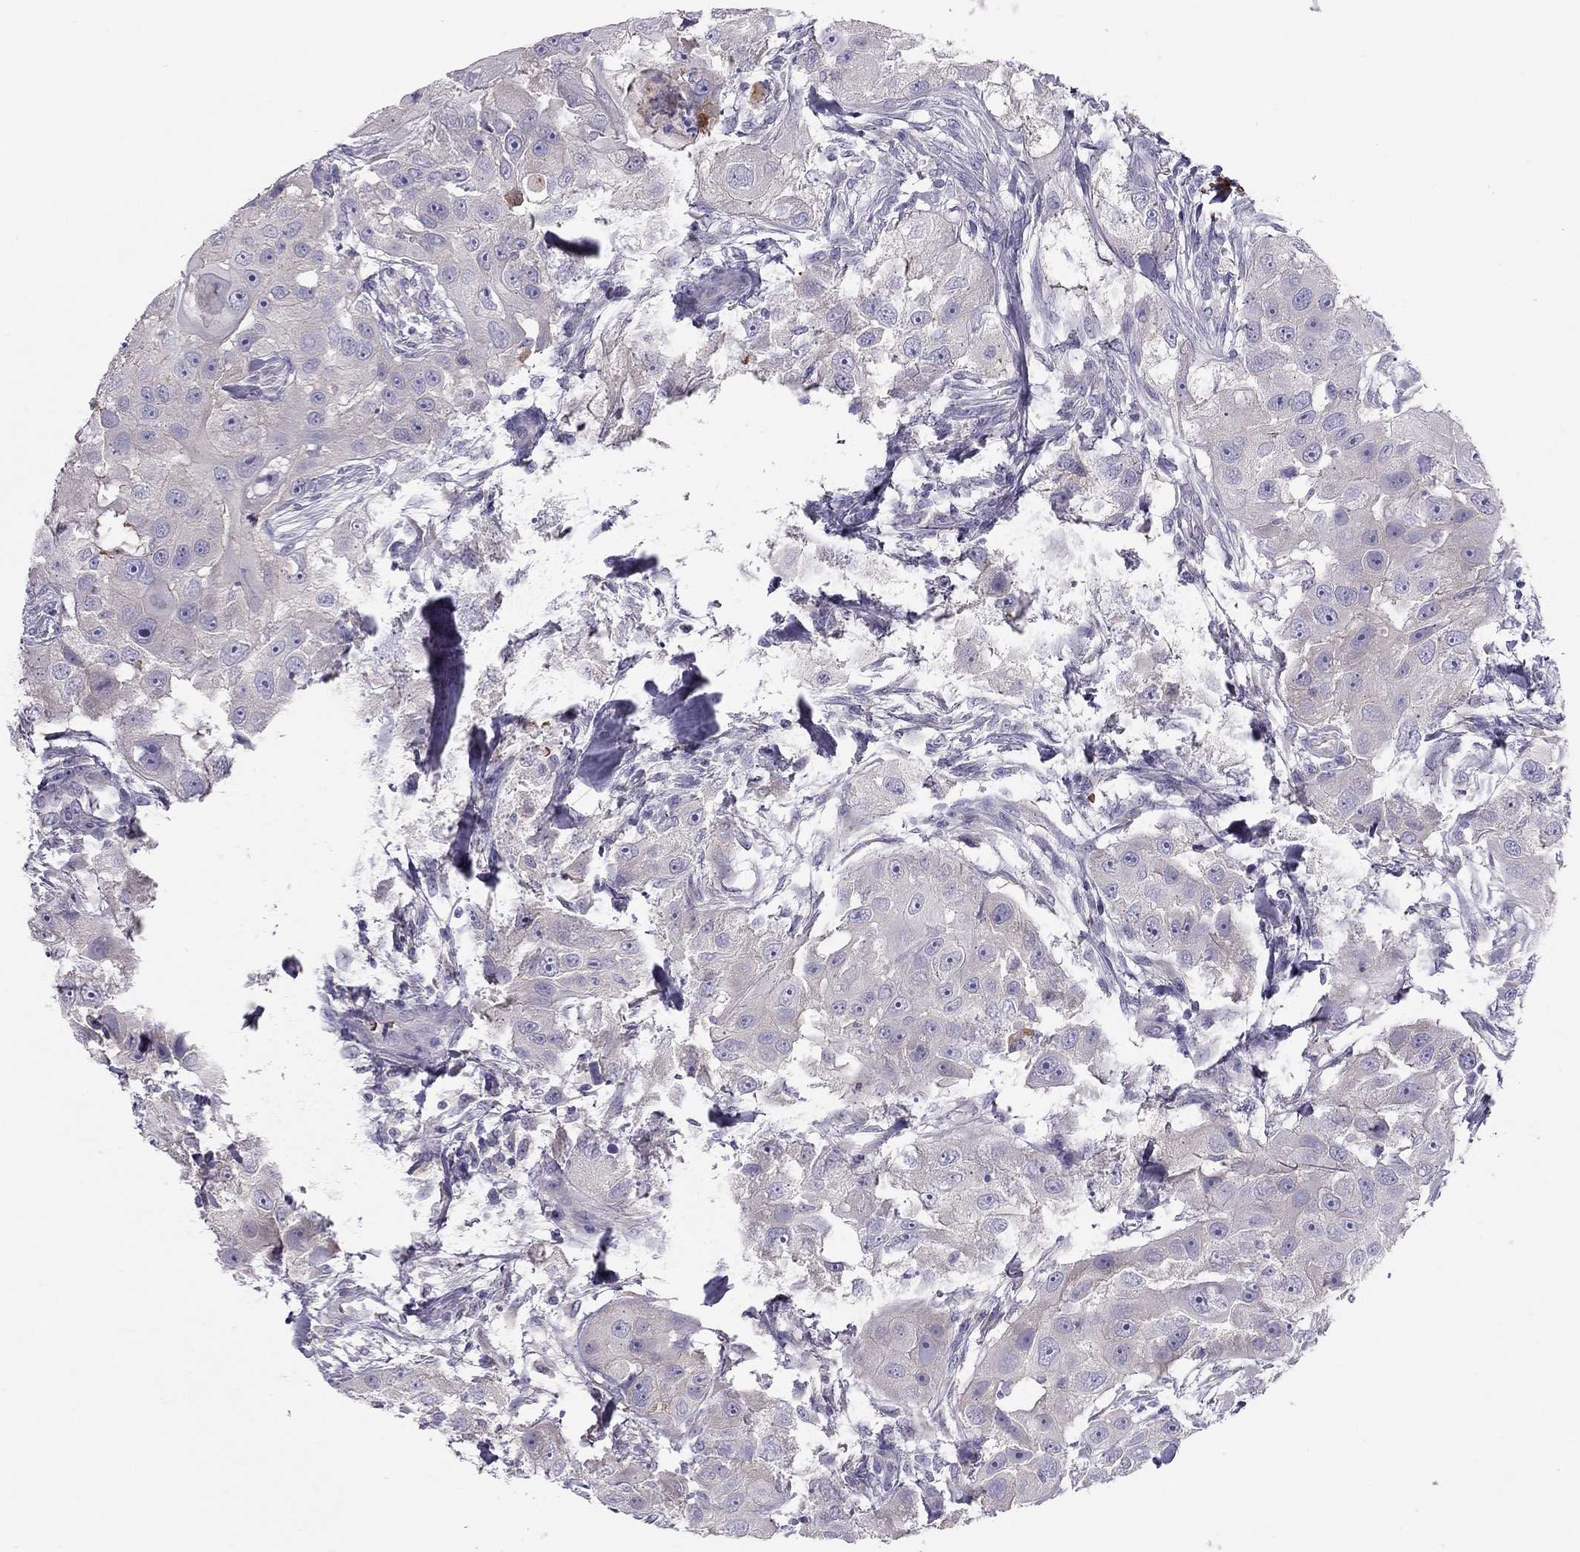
{"staining": {"intensity": "negative", "quantity": "none", "location": "none"}, "tissue": "head and neck cancer", "cell_type": "Tumor cells", "image_type": "cancer", "snomed": [{"axis": "morphology", "description": "Squamous cell carcinoma, NOS"}, {"axis": "topography", "description": "Head-Neck"}], "caption": "There is no significant staining in tumor cells of head and neck cancer (squamous cell carcinoma).", "gene": "RHD", "patient": {"sex": "male", "age": 51}}